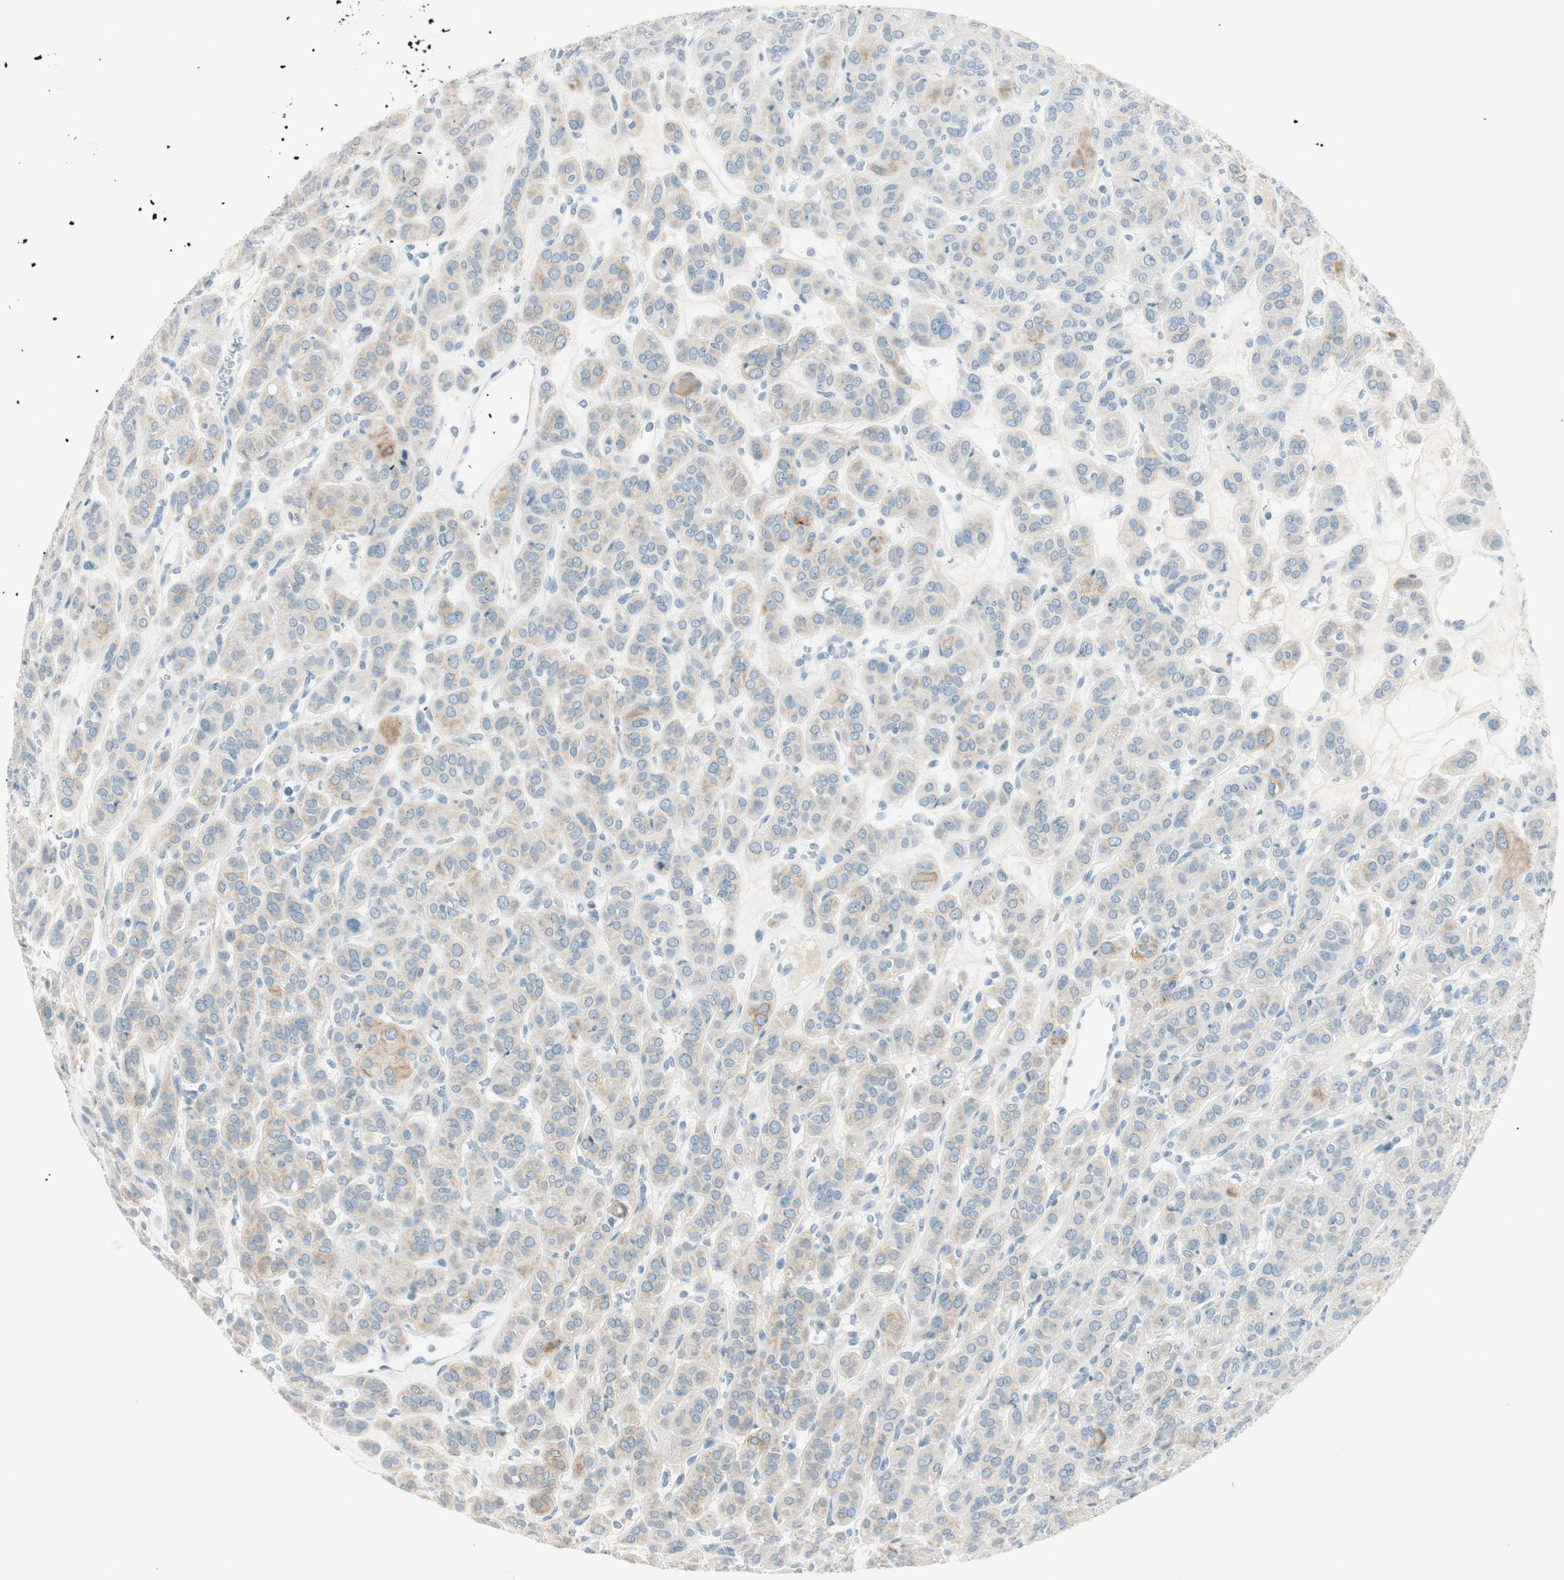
{"staining": {"intensity": "weak", "quantity": ">75%", "location": "cytoplasmic/membranous"}, "tissue": "thyroid cancer", "cell_type": "Tumor cells", "image_type": "cancer", "snomed": [{"axis": "morphology", "description": "Follicular adenoma carcinoma, NOS"}, {"axis": "topography", "description": "Thyroid gland"}], "caption": "IHC photomicrograph of human thyroid cancer (follicular adenoma carcinoma) stained for a protein (brown), which reveals low levels of weak cytoplasmic/membranous expression in approximately >75% of tumor cells.", "gene": "GNAO1", "patient": {"sex": "female", "age": 71}}